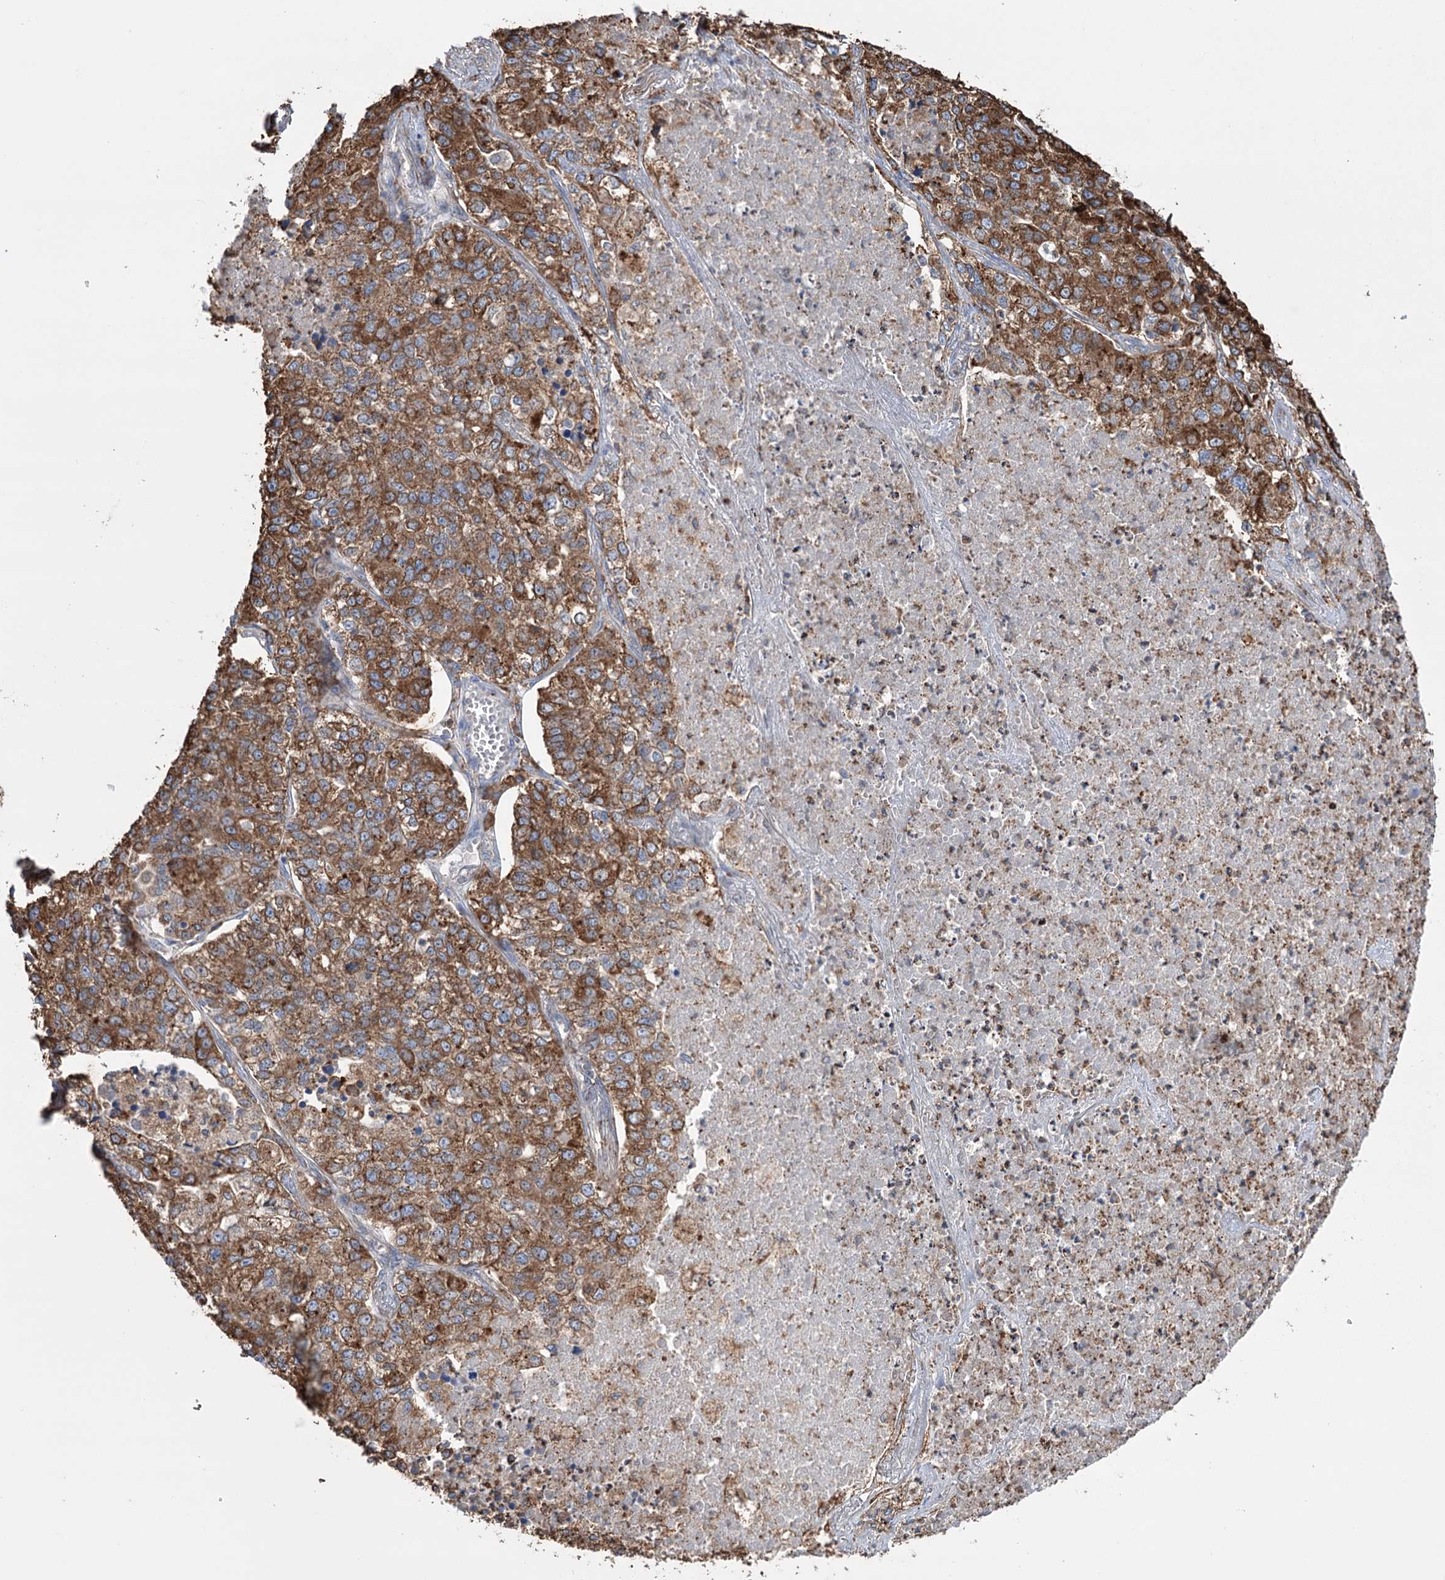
{"staining": {"intensity": "strong", "quantity": ">75%", "location": "cytoplasmic/membranous"}, "tissue": "lung cancer", "cell_type": "Tumor cells", "image_type": "cancer", "snomed": [{"axis": "morphology", "description": "Adenocarcinoma, NOS"}, {"axis": "topography", "description": "Lung"}], "caption": "Immunohistochemical staining of lung adenocarcinoma demonstrates high levels of strong cytoplasmic/membranous protein positivity in approximately >75% of tumor cells. The staining was performed using DAB (3,3'-diaminobenzidine) to visualize the protein expression in brown, while the nuclei were stained in blue with hematoxylin (Magnification: 20x).", "gene": "TRIM71", "patient": {"sex": "male", "age": 49}}